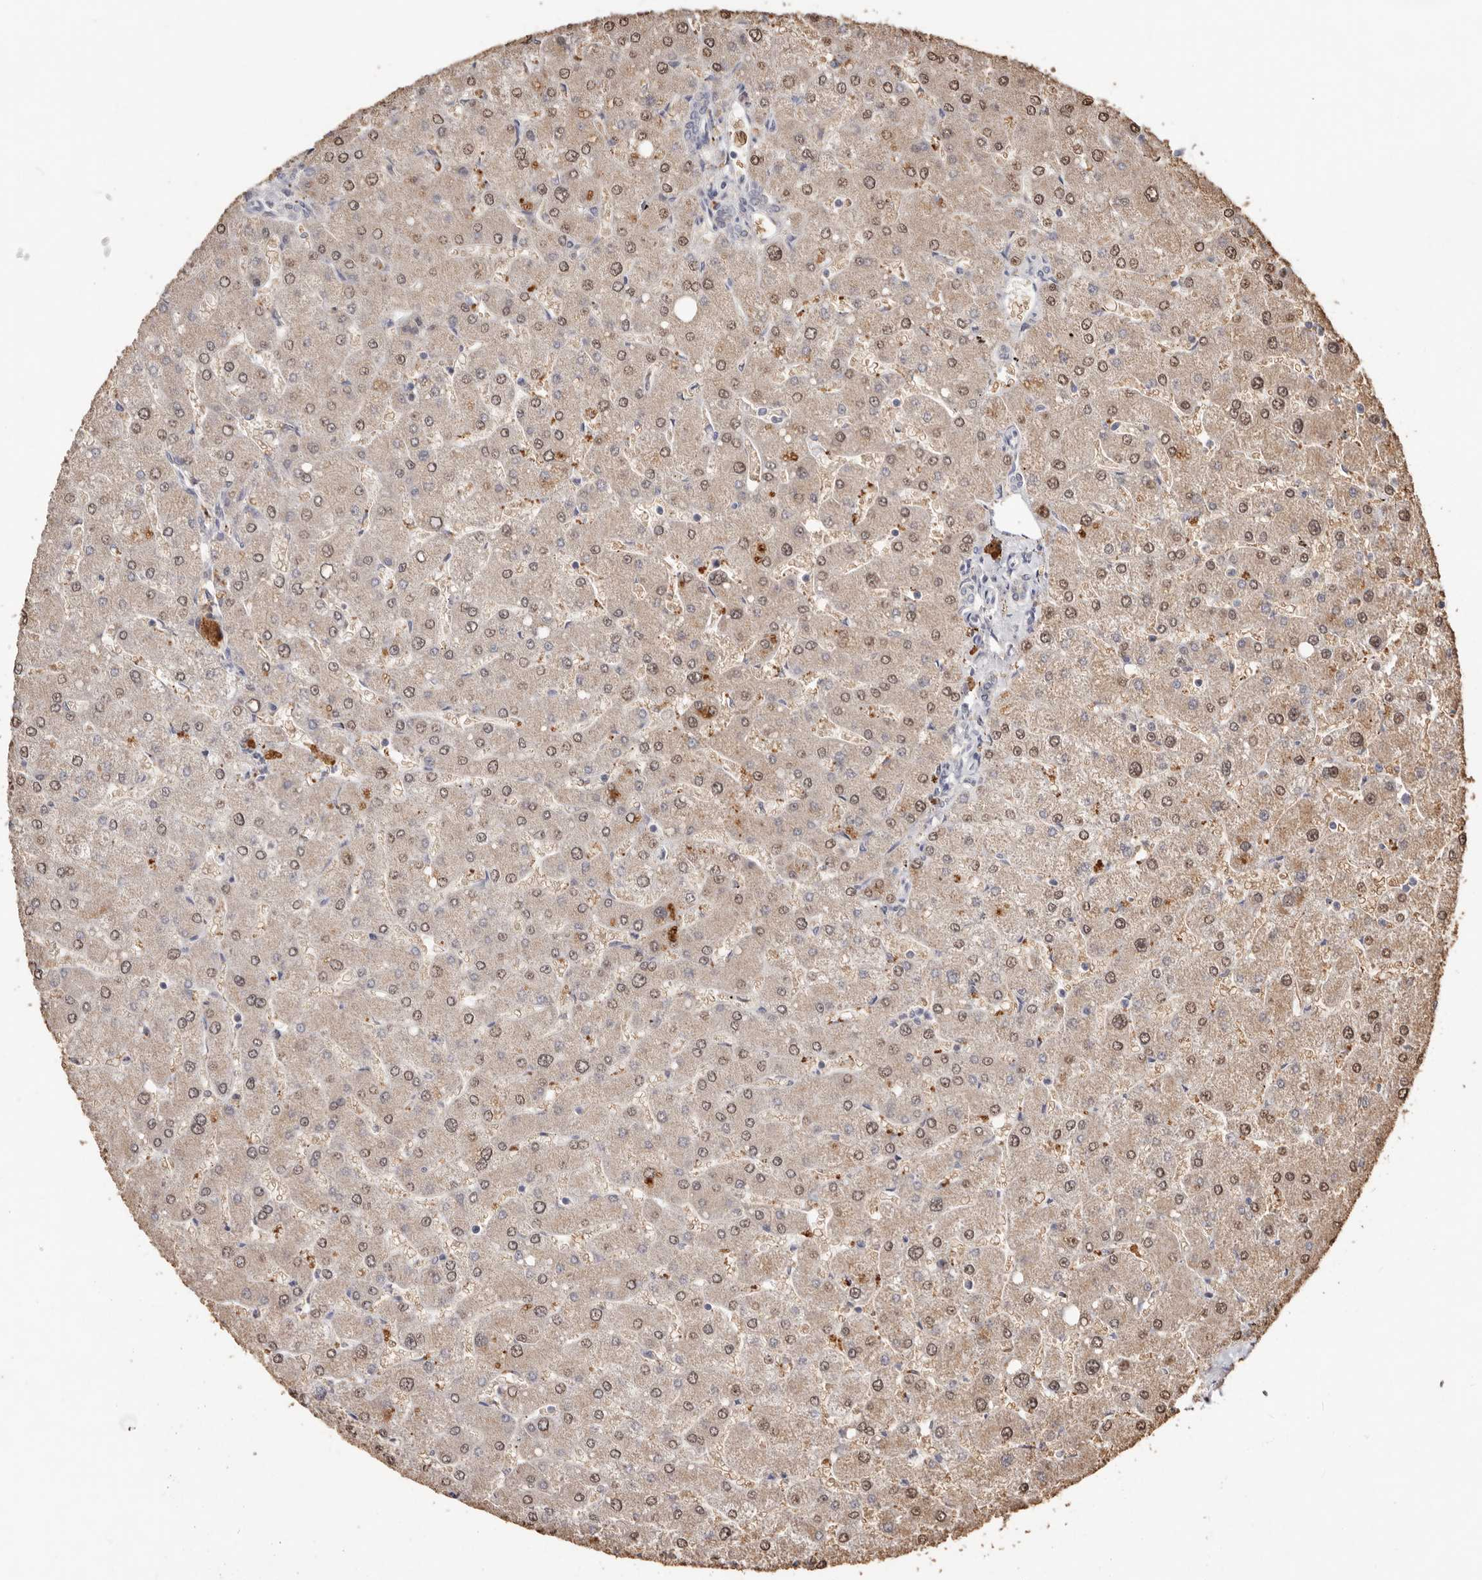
{"staining": {"intensity": "negative", "quantity": "none", "location": "none"}, "tissue": "liver", "cell_type": "Cholangiocytes", "image_type": "normal", "snomed": [{"axis": "morphology", "description": "Normal tissue, NOS"}, {"axis": "topography", "description": "Liver"}], "caption": "IHC micrograph of unremarkable liver: human liver stained with DAB reveals no significant protein staining in cholangiocytes. (Stains: DAB (3,3'-diaminobenzidine) IHC with hematoxylin counter stain, Microscopy: brightfield microscopy at high magnification).", "gene": "WDR77", "patient": {"sex": "male", "age": 55}}